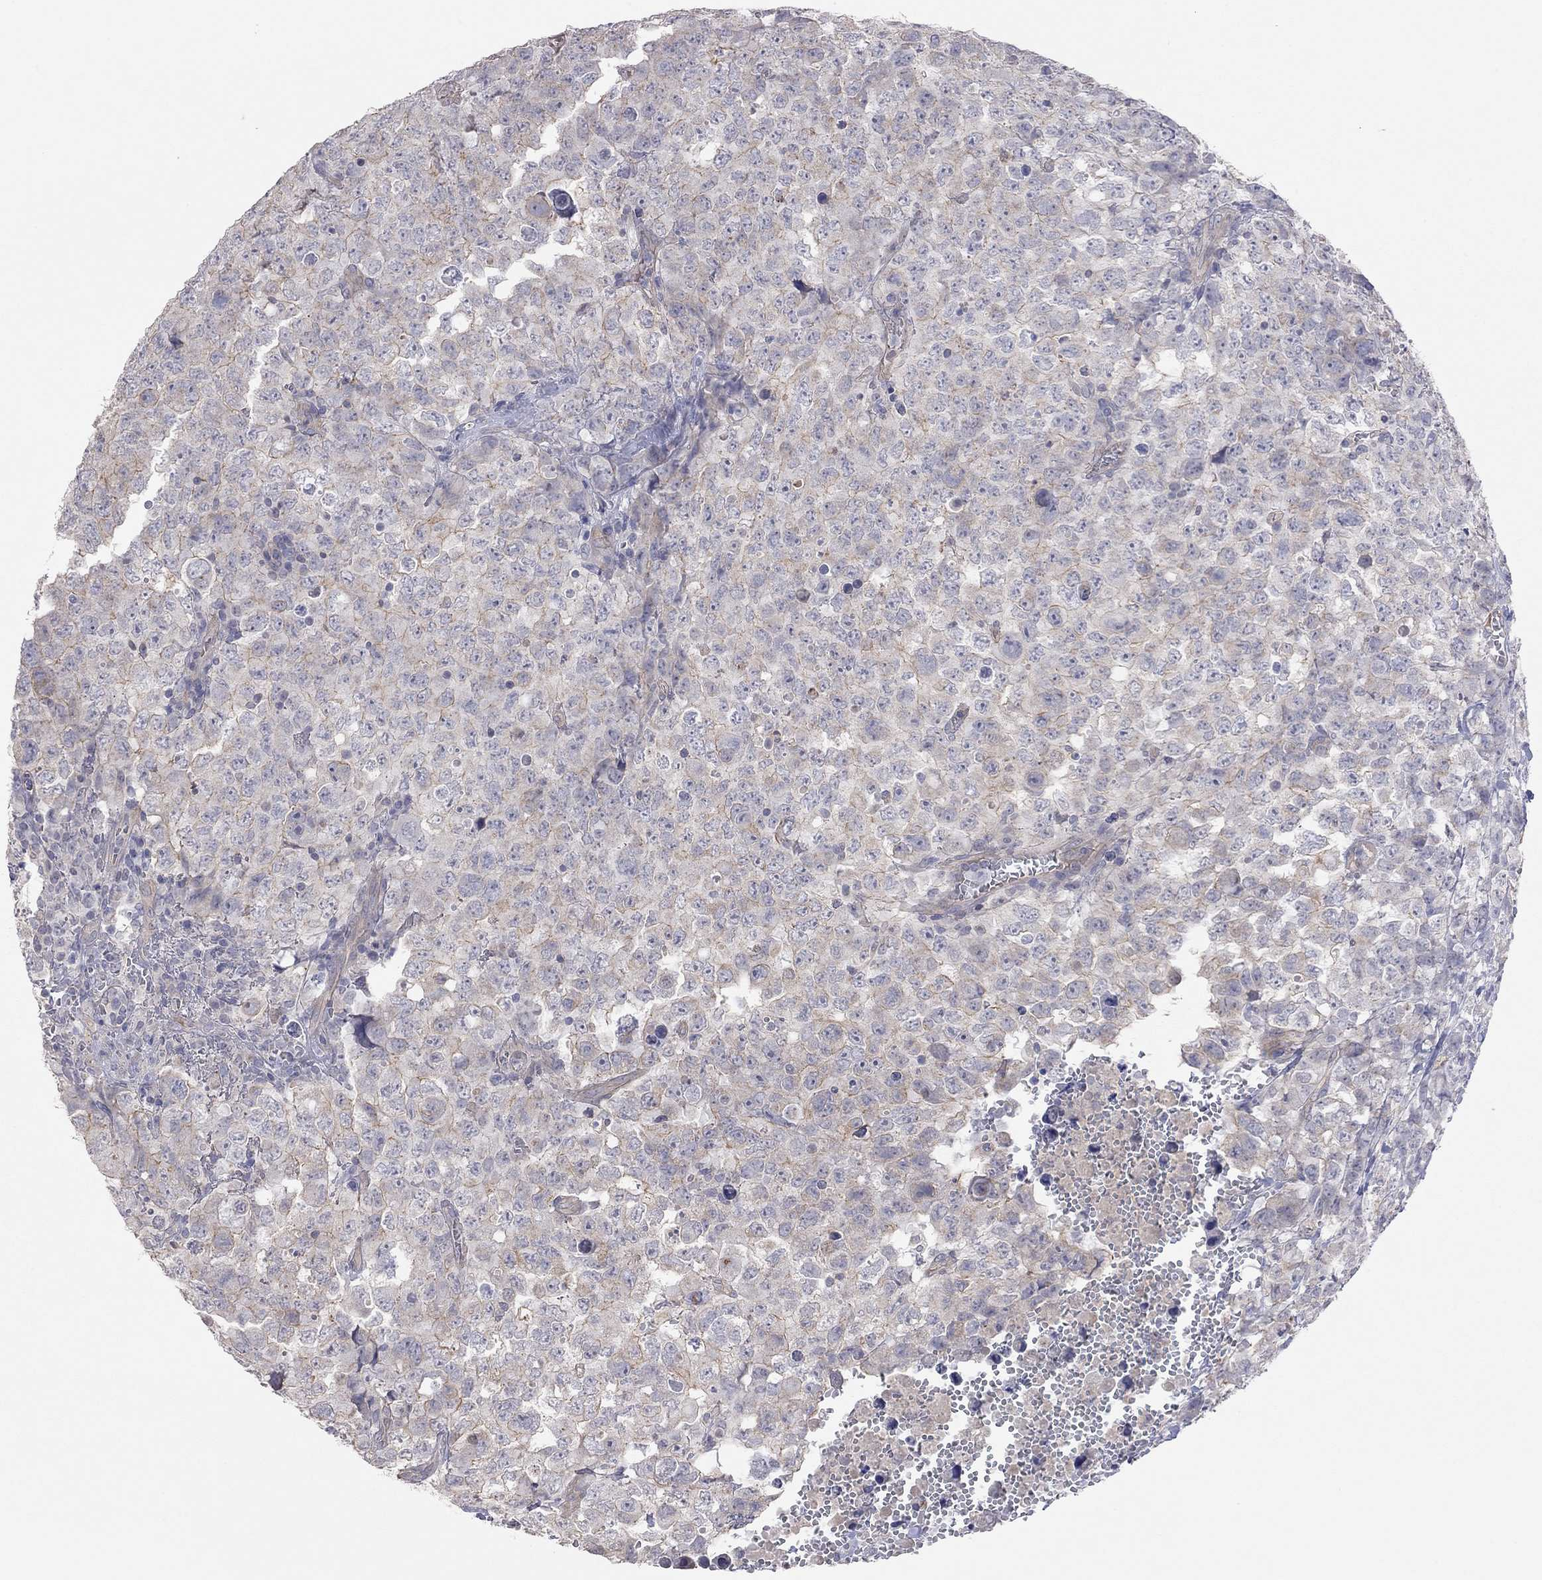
{"staining": {"intensity": "moderate", "quantity": "<25%", "location": "cytoplasmic/membranous"}, "tissue": "testis cancer", "cell_type": "Tumor cells", "image_type": "cancer", "snomed": [{"axis": "morphology", "description": "Carcinoma, Embryonal, NOS"}, {"axis": "topography", "description": "Testis"}], "caption": "Immunohistochemical staining of human testis cancer (embryonal carcinoma) demonstrates moderate cytoplasmic/membranous protein expression in approximately <25% of tumor cells. (IHC, brightfield microscopy, high magnification).", "gene": "KCNB1", "patient": {"sex": "male", "age": 23}}